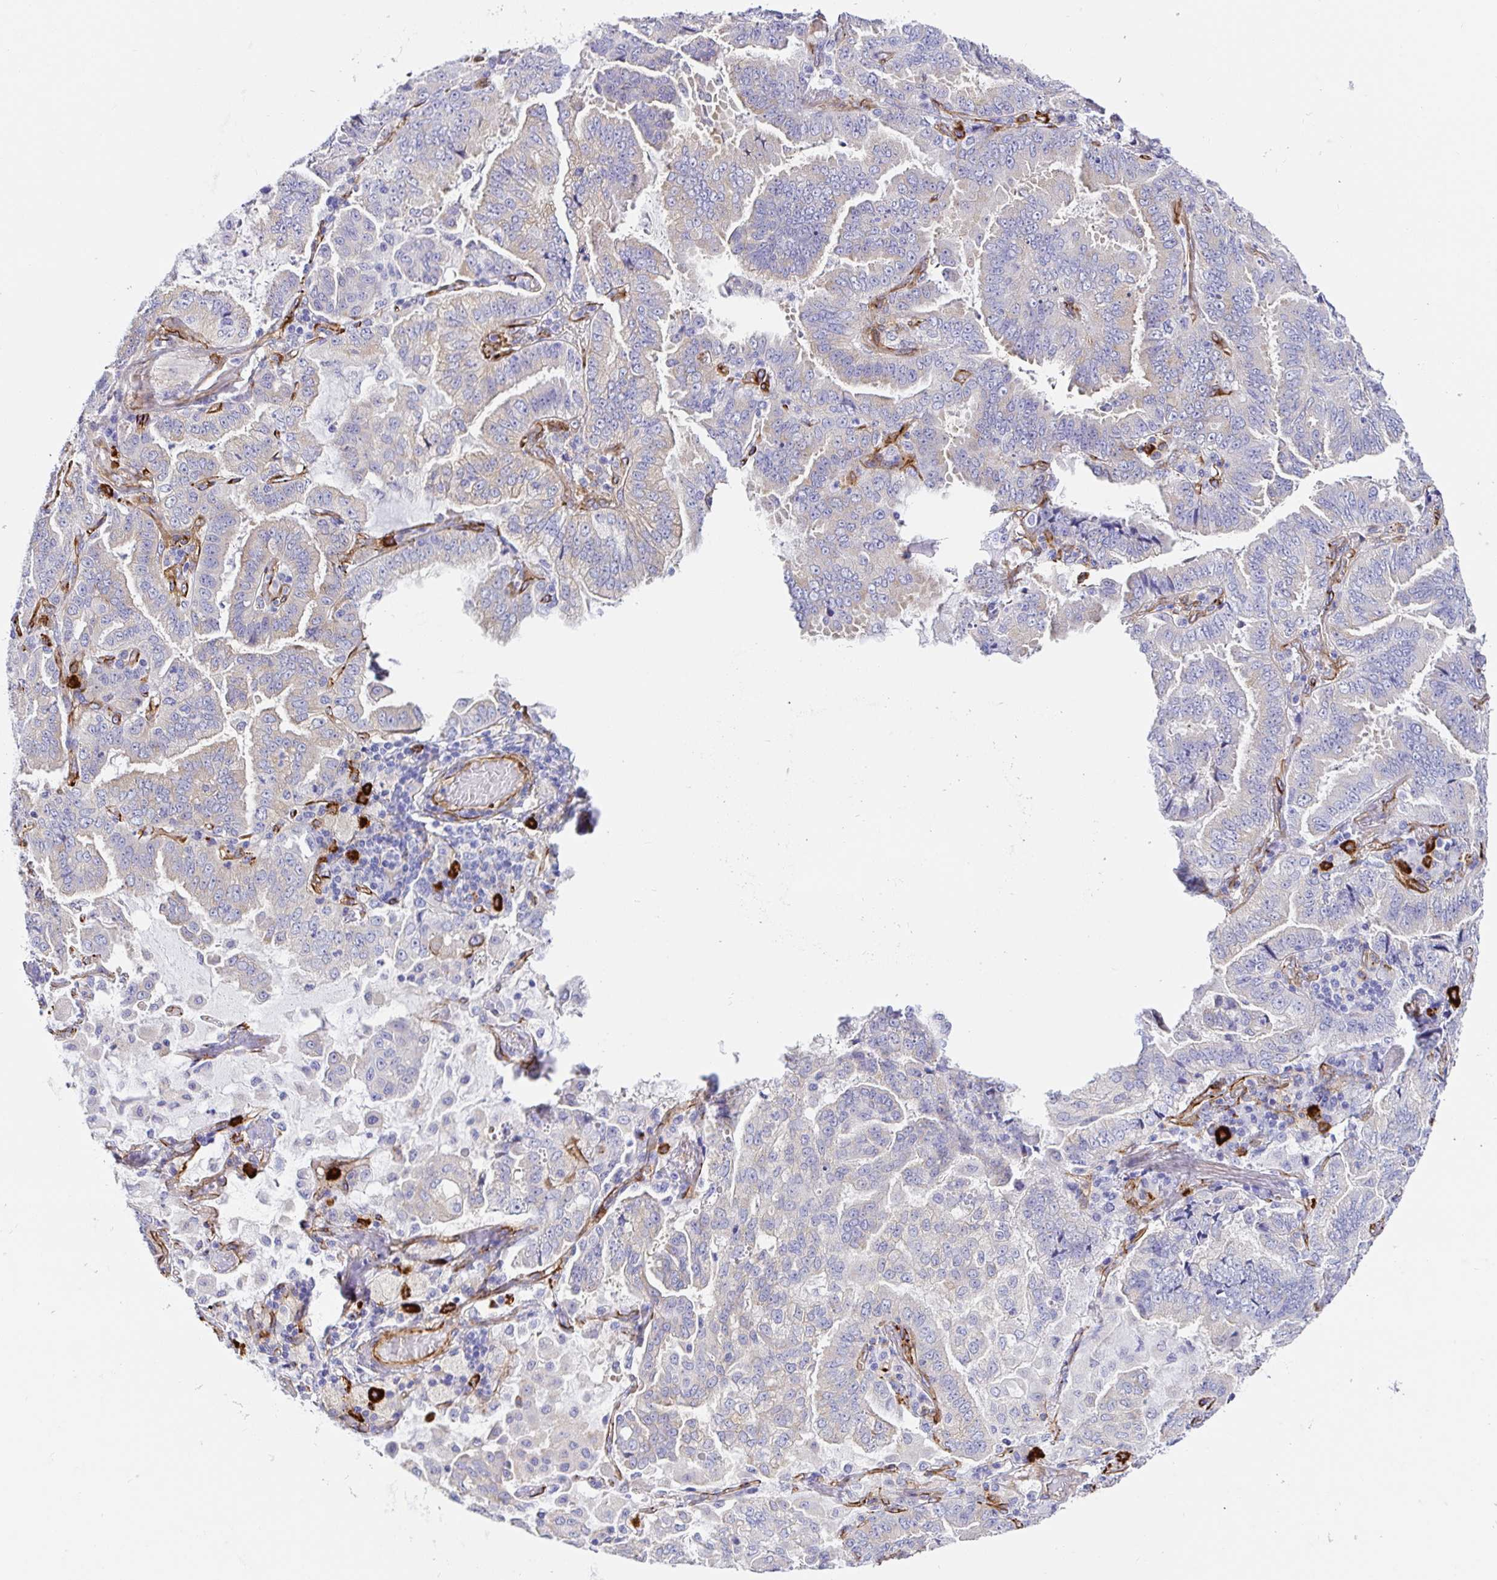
{"staining": {"intensity": "negative", "quantity": "none", "location": "none"}, "tissue": "lung cancer", "cell_type": "Tumor cells", "image_type": "cancer", "snomed": [{"axis": "morphology", "description": "Aneuploidy"}, {"axis": "morphology", "description": "Adenocarcinoma, NOS"}, {"axis": "morphology", "description": "Adenocarcinoma, metastatic, NOS"}, {"axis": "topography", "description": "Lymph node"}, {"axis": "topography", "description": "Lung"}], "caption": "There is no significant positivity in tumor cells of lung adenocarcinoma. The staining was performed using DAB to visualize the protein expression in brown, while the nuclei were stained in blue with hematoxylin (Magnification: 20x).", "gene": "DOCK1", "patient": {"sex": "female", "age": 48}}